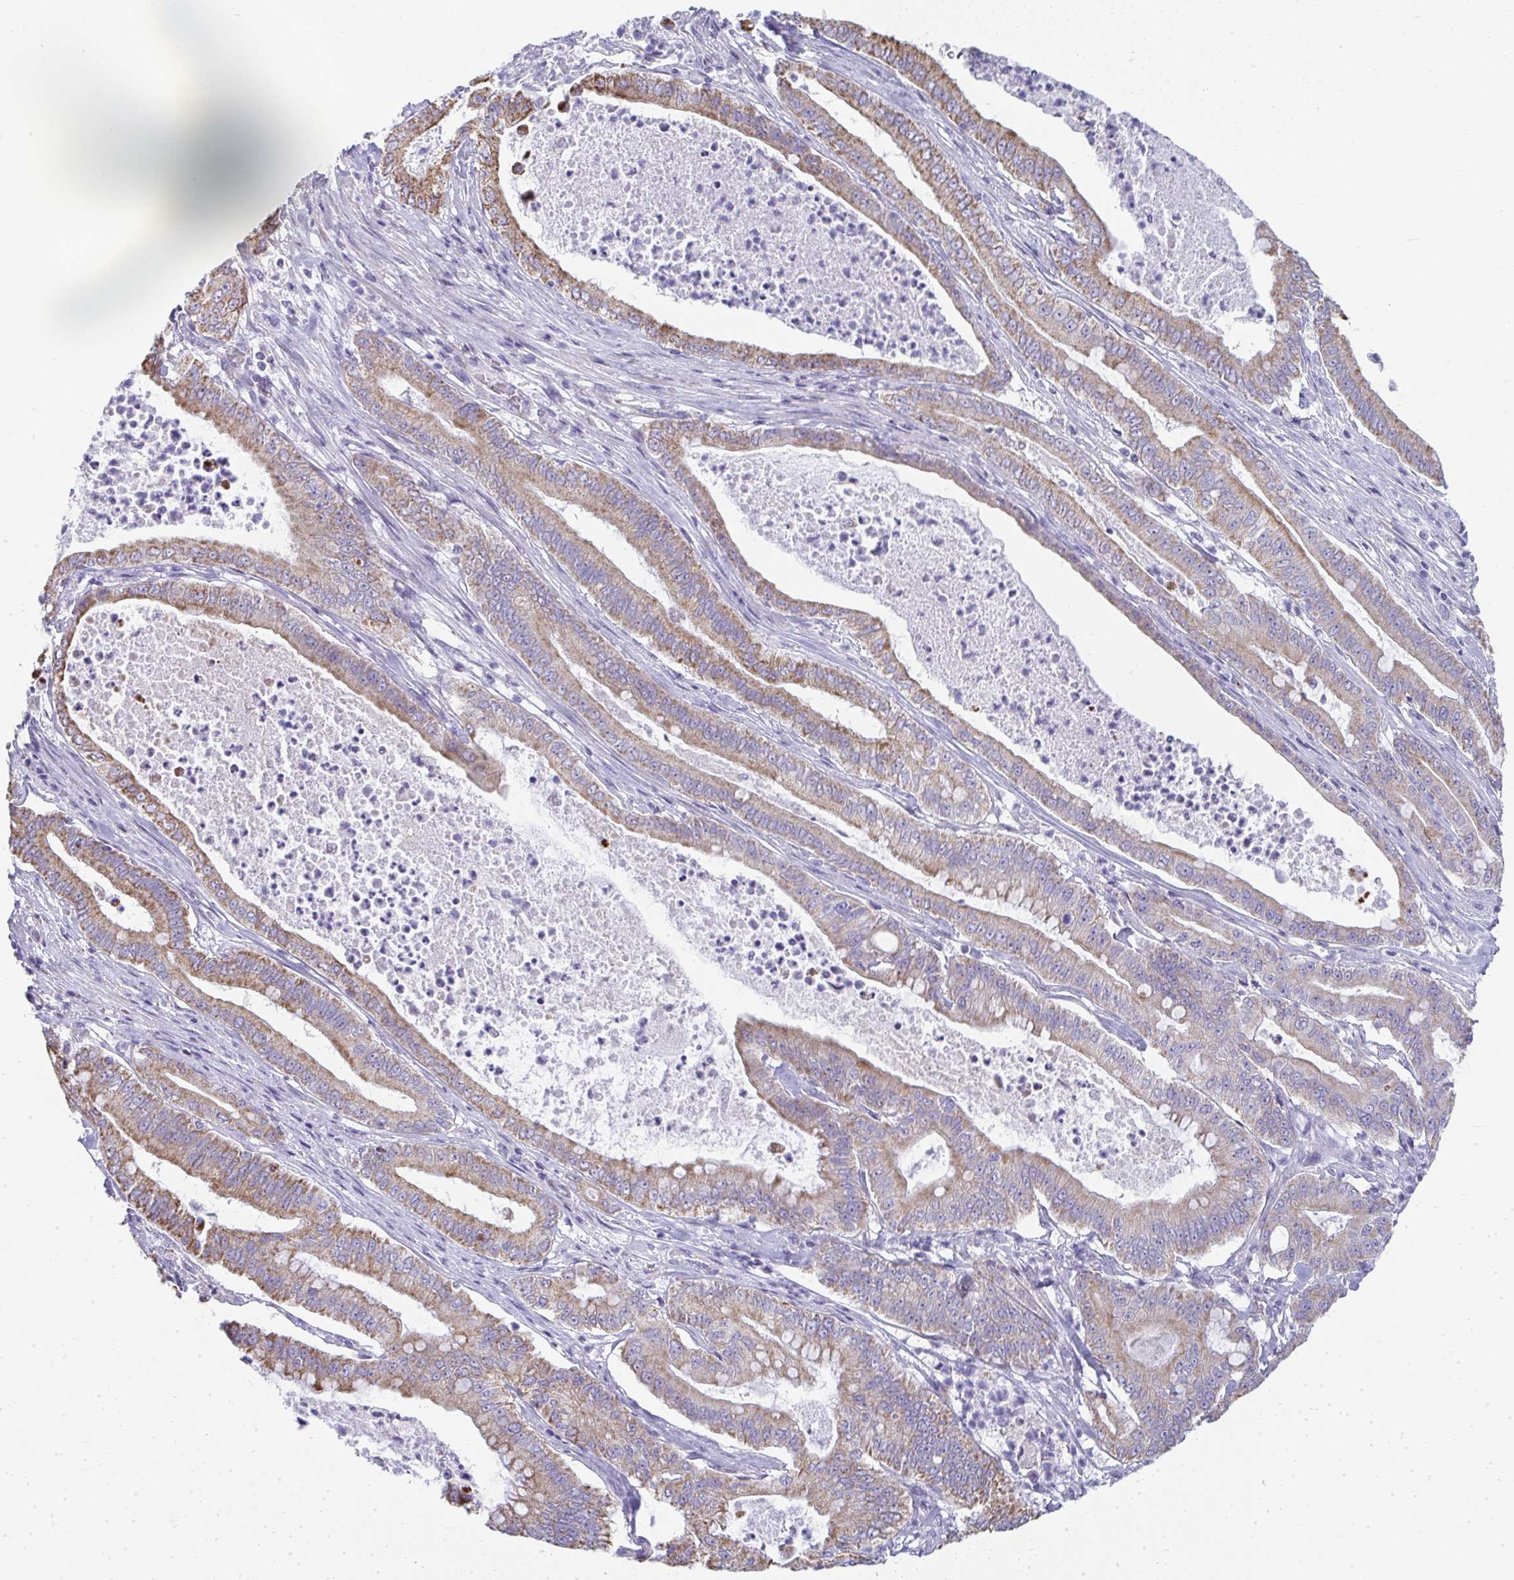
{"staining": {"intensity": "moderate", "quantity": ">75%", "location": "cytoplasmic/membranous"}, "tissue": "pancreatic cancer", "cell_type": "Tumor cells", "image_type": "cancer", "snomed": [{"axis": "morphology", "description": "Adenocarcinoma, NOS"}, {"axis": "topography", "description": "Pancreas"}], "caption": "Immunohistochemical staining of pancreatic cancer (adenocarcinoma) exhibits medium levels of moderate cytoplasmic/membranous staining in about >75% of tumor cells.", "gene": "SLC6A1", "patient": {"sex": "male", "age": 71}}